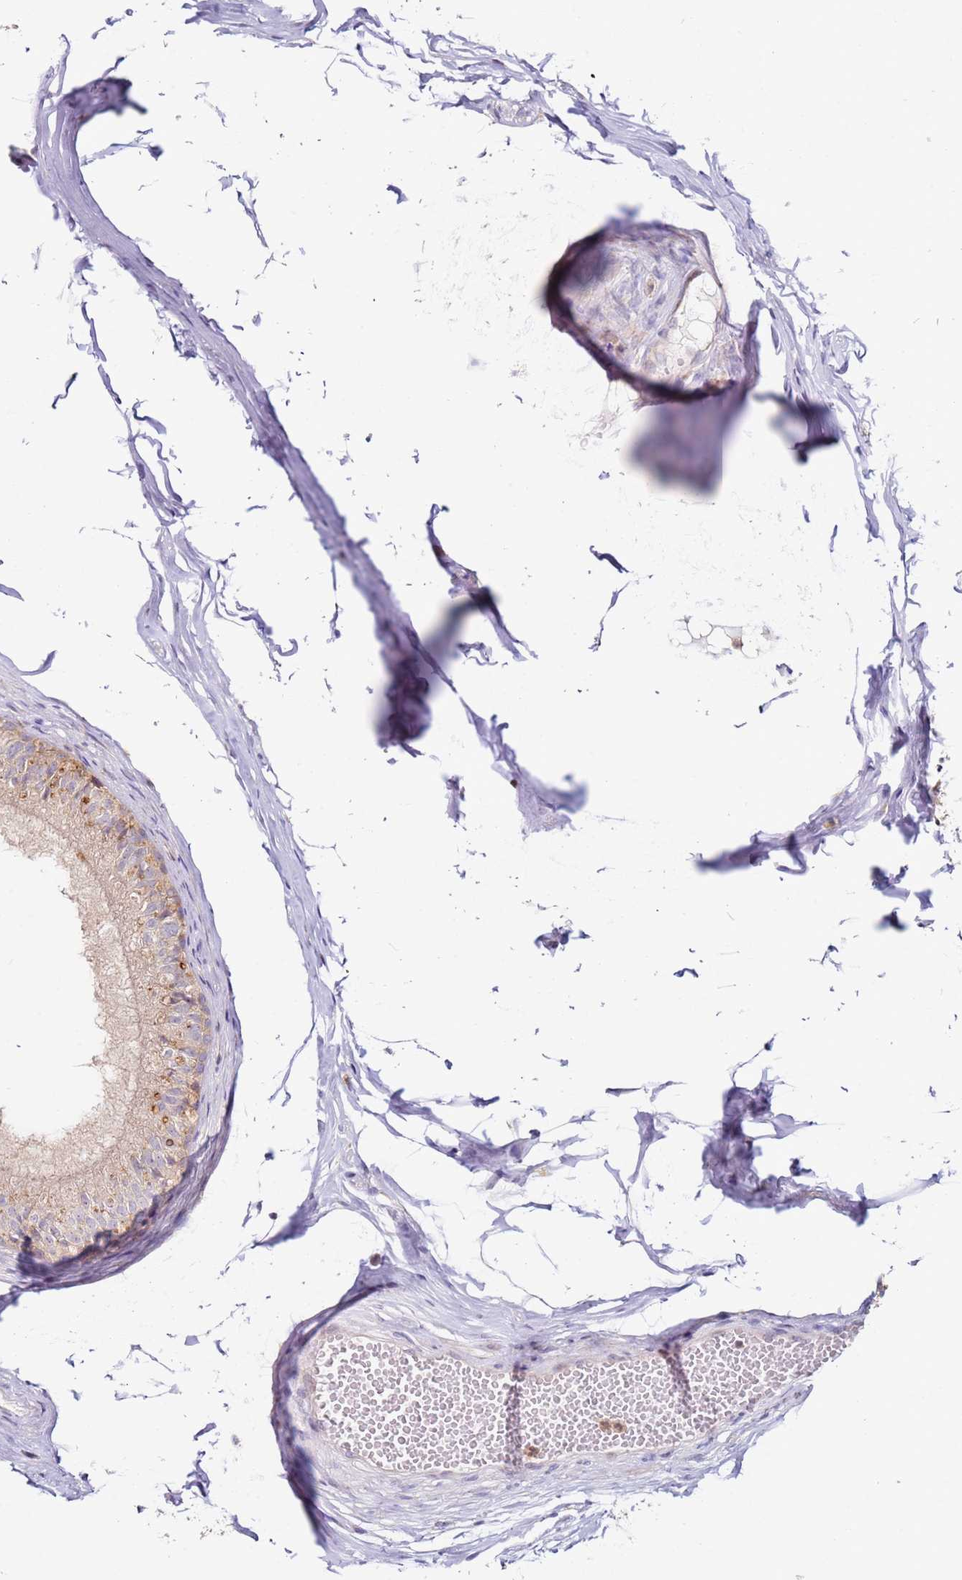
{"staining": {"intensity": "moderate", "quantity": "<25%", "location": "cytoplasmic/membranous"}, "tissue": "epididymis", "cell_type": "Glandular cells", "image_type": "normal", "snomed": [{"axis": "morphology", "description": "Normal tissue, NOS"}, {"axis": "morphology", "description": "Seminoma in situ"}, {"axis": "topography", "description": "Testis"}, {"axis": "topography", "description": "Epididymis"}], "caption": "High-magnification brightfield microscopy of unremarkable epididymis stained with DAB (brown) and counterstained with hematoxylin (blue). glandular cells exhibit moderate cytoplasmic/membranous positivity is identified in about<25% of cells.", "gene": "CNOT9", "patient": {"sex": "male", "age": 28}}